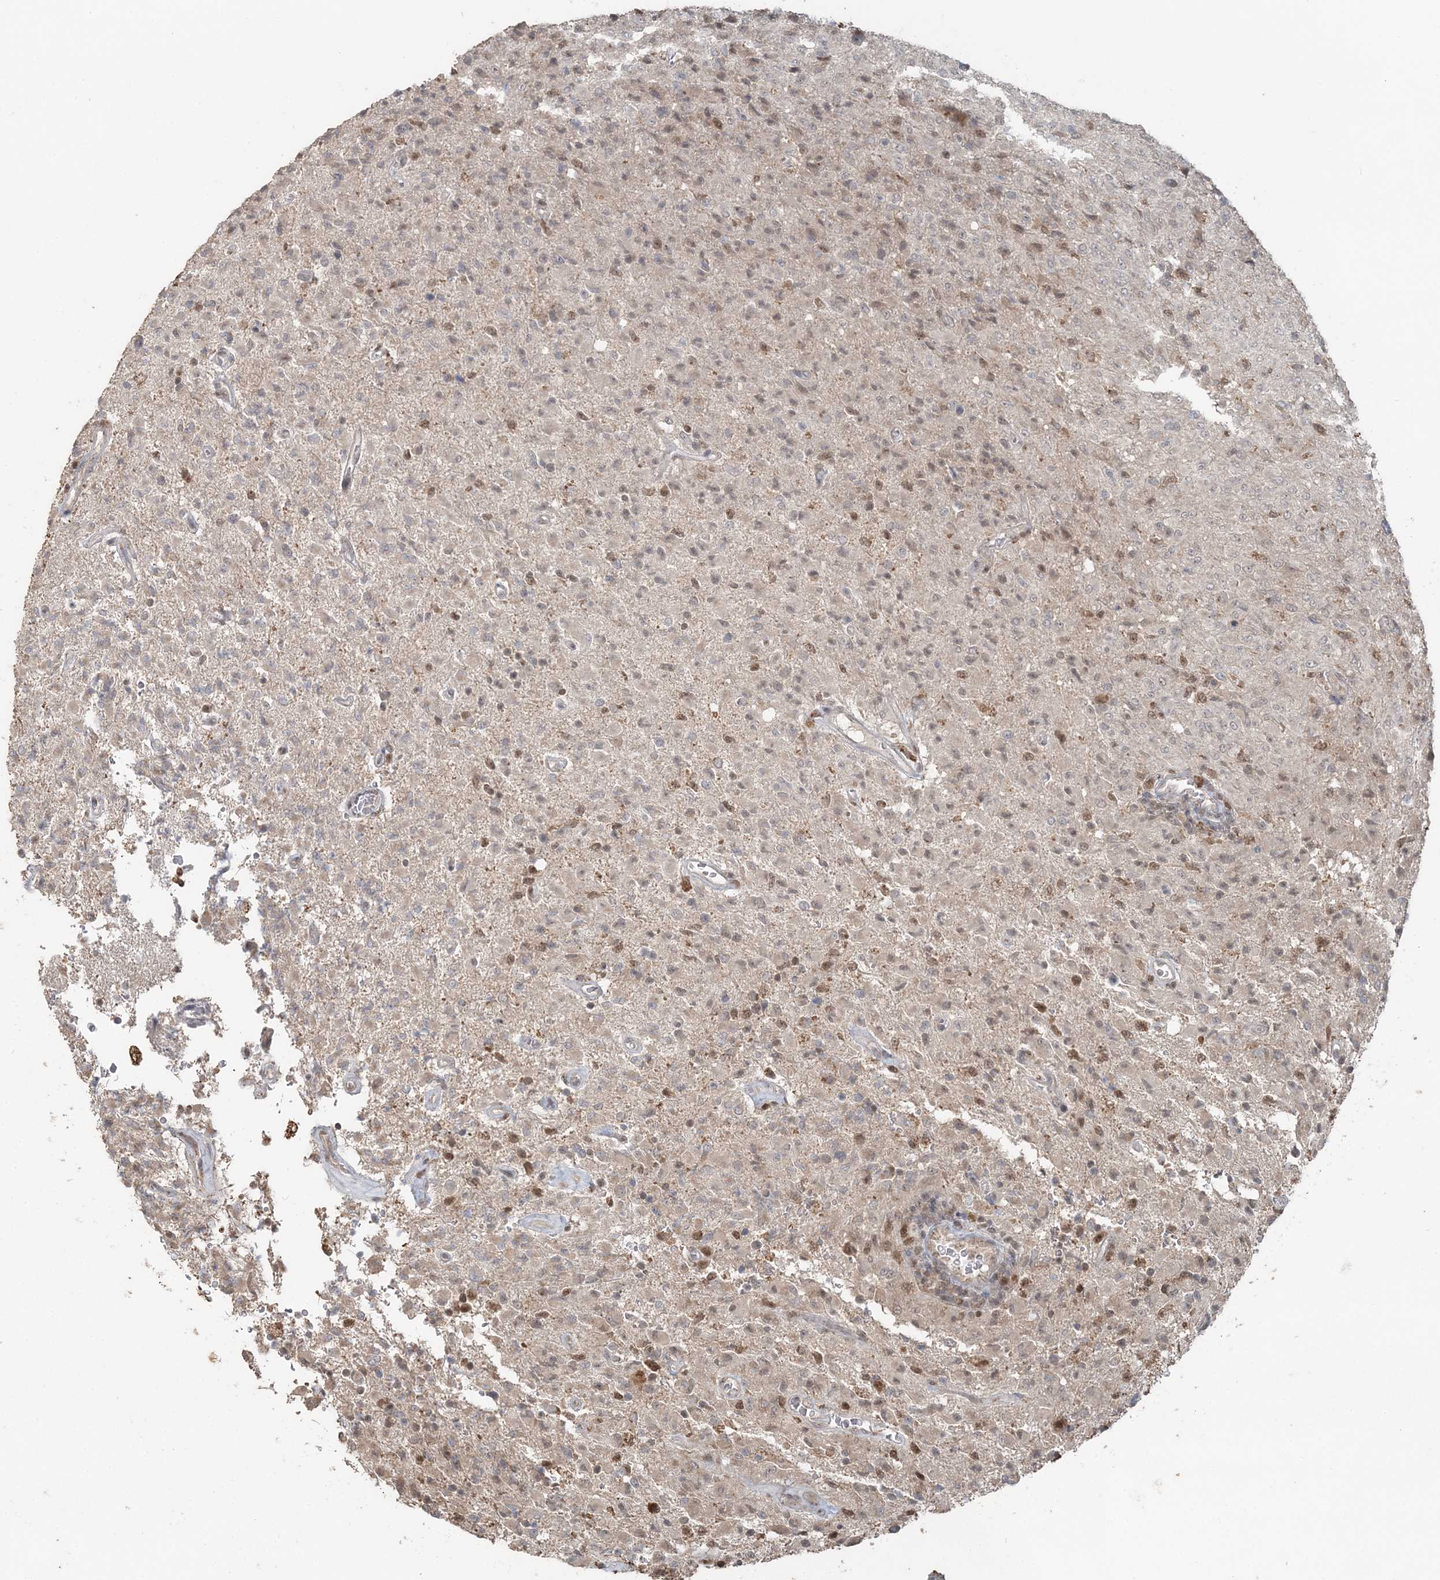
{"staining": {"intensity": "weak", "quantity": "<25%", "location": "nuclear"}, "tissue": "glioma", "cell_type": "Tumor cells", "image_type": "cancer", "snomed": [{"axis": "morphology", "description": "Glioma, malignant, High grade"}, {"axis": "topography", "description": "Brain"}], "caption": "A histopathology image of human glioma is negative for staining in tumor cells.", "gene": "SLU7", "patient": {"sex": "female", "age": 57}}